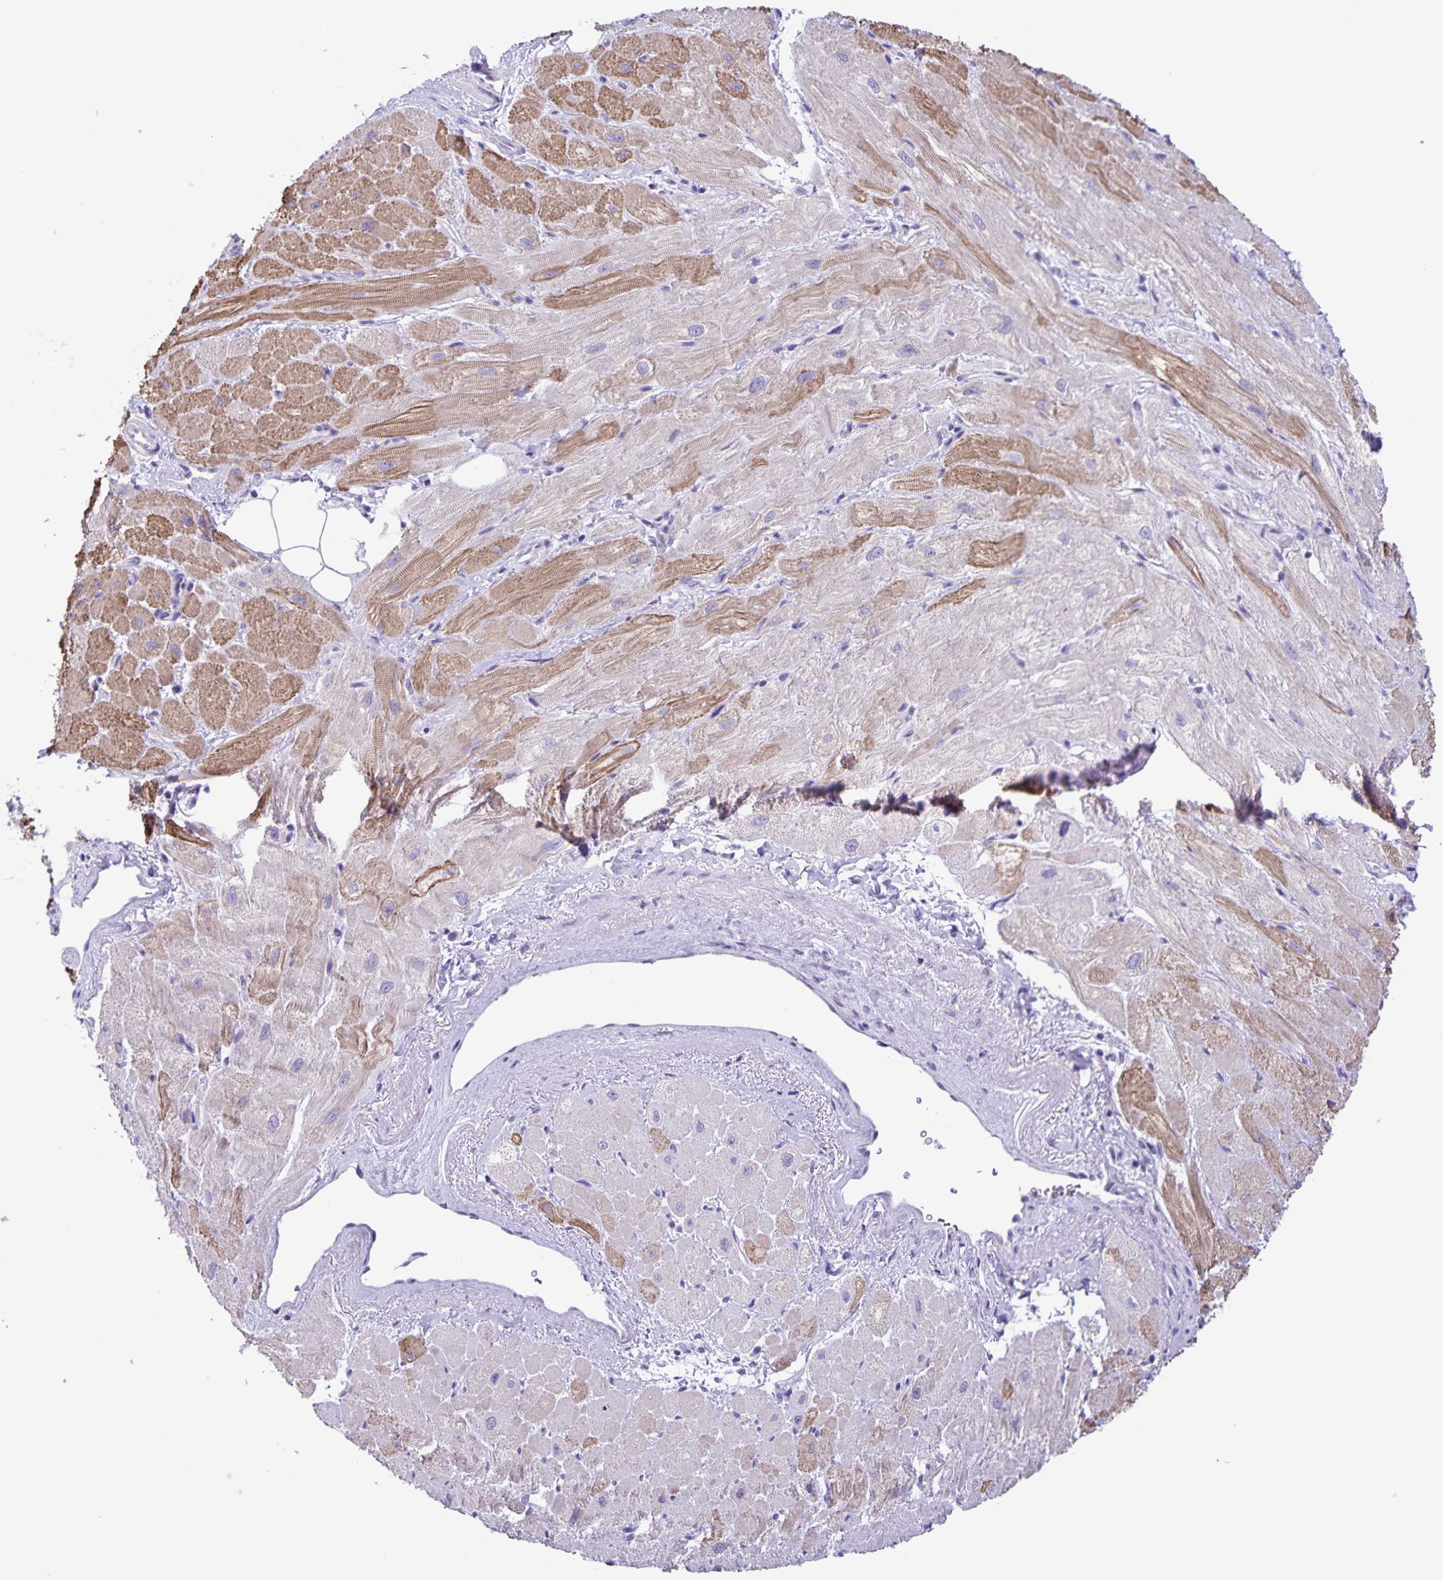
{"staining": {"intensity": "moderate", "quantity": "25%-75%", "location": "cytoplasmic/membranous"}, "tissue": "heart muscle", "cell_type": "Cardiomyocytes", "image_type": "normal", "snomed": [{"axis": "morphology", "description": "Normal tissue, NOS"}, {"axis": "topography", "description": "Heart"}], "caption": "Protein expression analysis of unremarkable heart muscle displays moderate cytoplasmic/membranous staining in about 25%-75% of cardiomyocytes.", "gene": "CAPSL", "patient": {"sex": "male", "age": 62}}